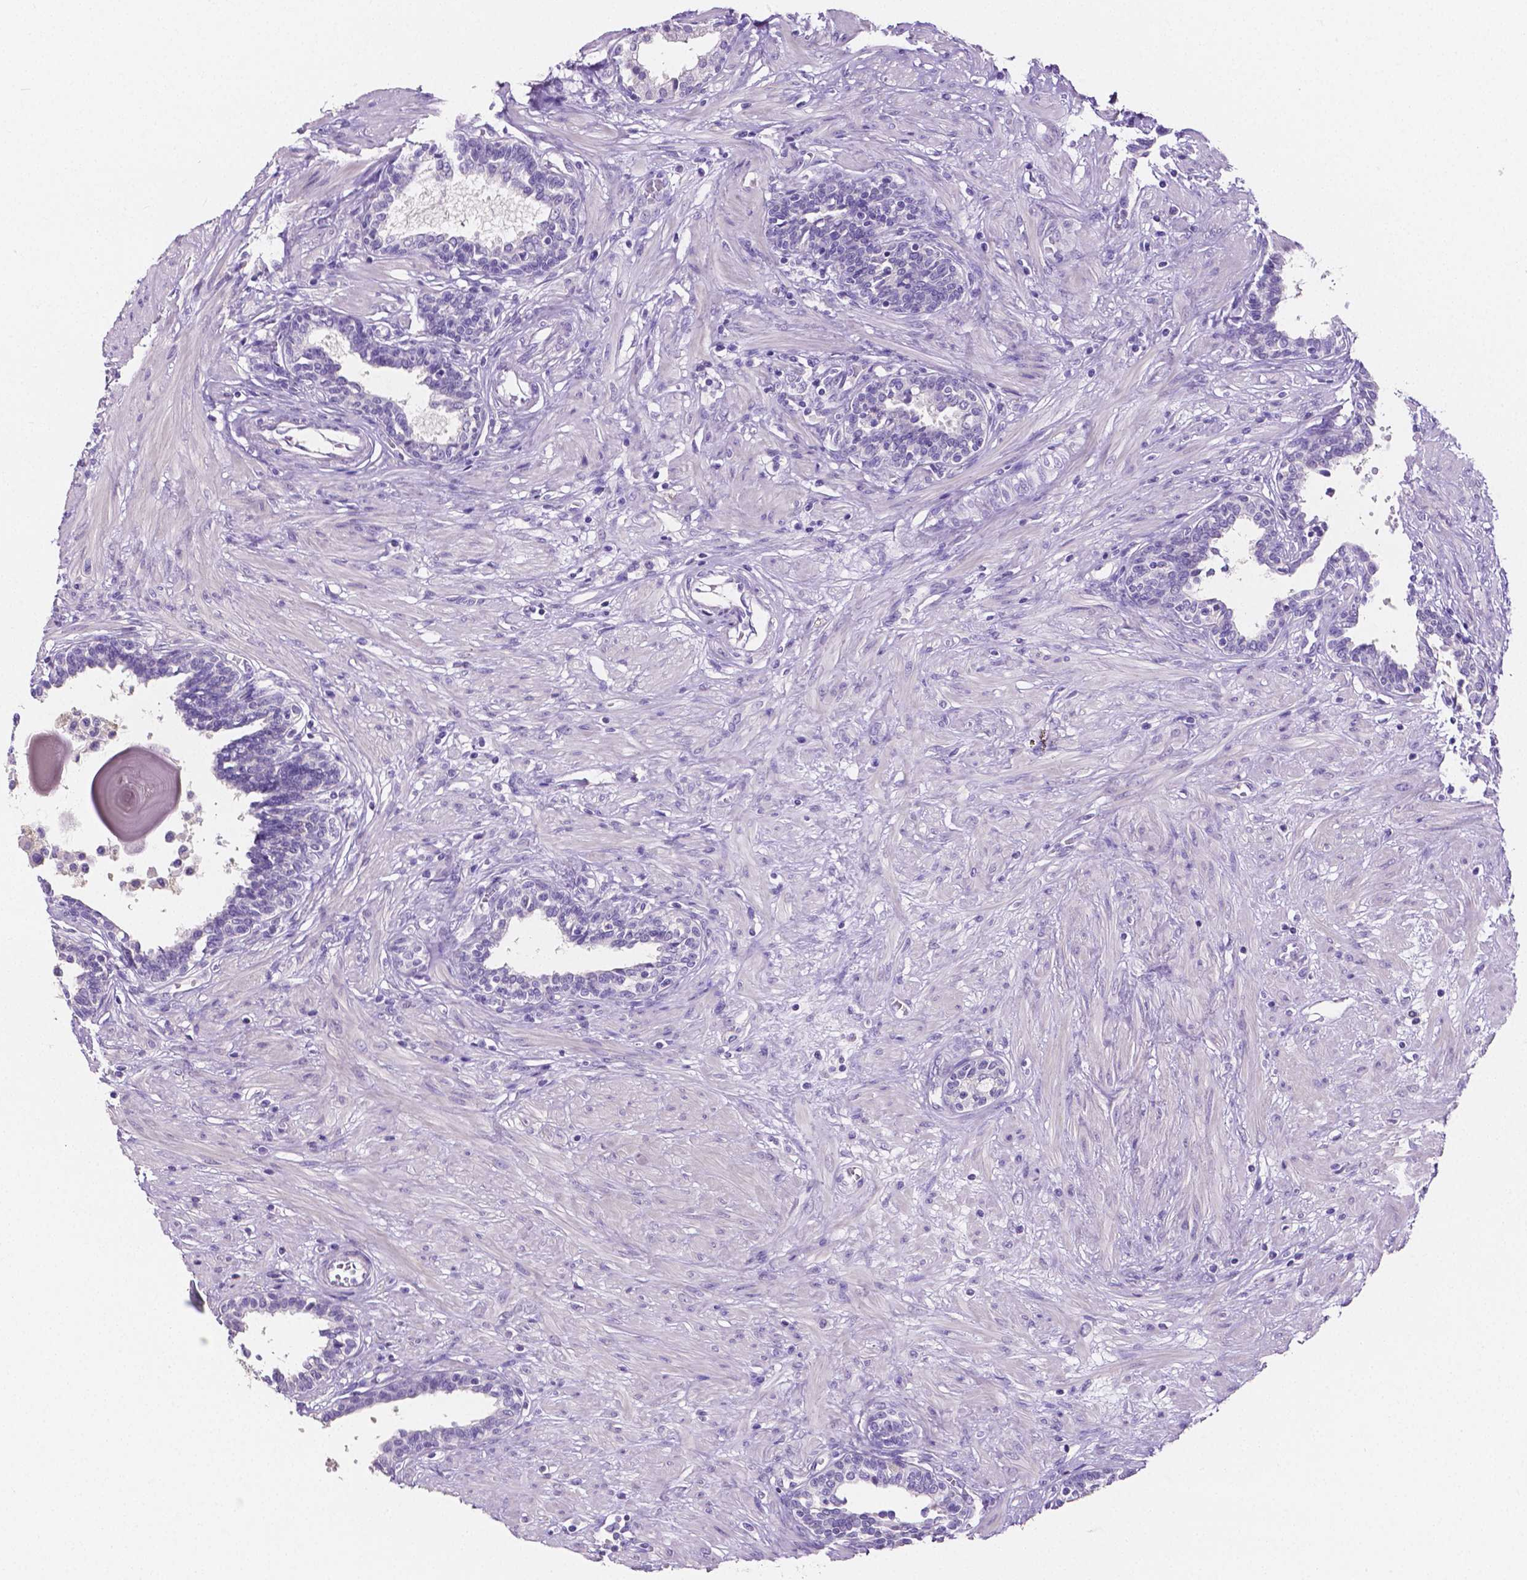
{"staining": {"intensity": "negative", "quantity": "none", "location": "none"}, "tissue": "prostate", "cell_type": "Glandular cells", "image_type": "normal", "snomed": [{"axis": "morphology", "description": "Normal tissue, NOS"}, {"axis": "topography", "description": "Prostate"}], "caption": "There is no significant expression in glandular cells of prostate. (DAB (3,3'-diaminobenzidine) immunohistochemistry (IHC) with hematoxylin counter stain).", "gene": "SLC22A2", "patient": {"sex": "male", "age": 55}}